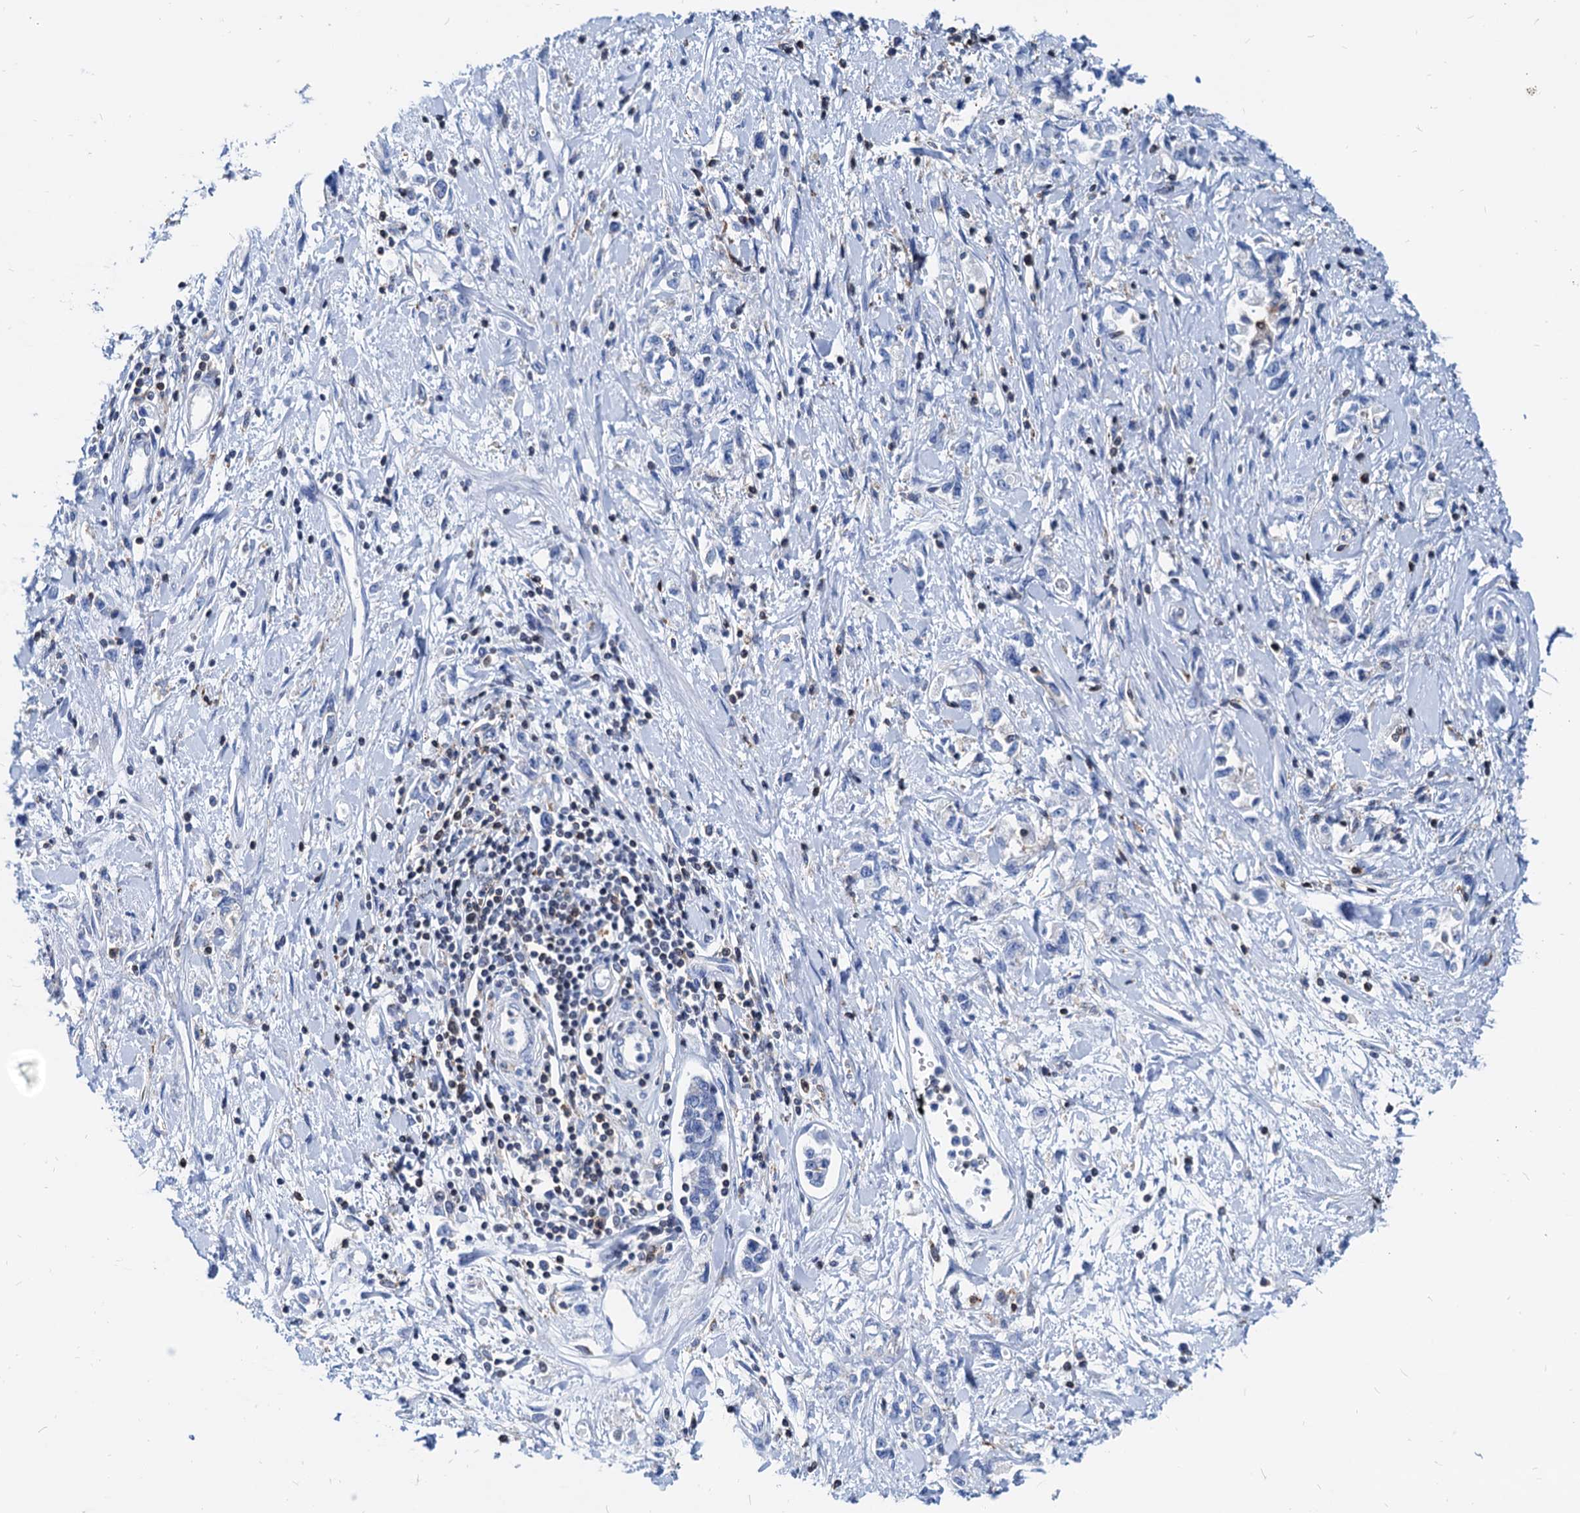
{"staining": {"intensity": "negative", "quantity": "none", "location": "none"}, "tissue": "stomach cancer", "cell_type": "Tumor cells", "image_type": "cancer", "snomed": [{"axis": "morphology", "description": "Adenocarcinoma, NOS"}, {"axis": "topography", "description": "Stomach"}], "caption": "This is a photomicrograph of immunohistochemistry staining of stomach cancer, which shows no staining in tumor cells.", "gene": "LCP2", "patient": {"sex": "female", "age": 76}}